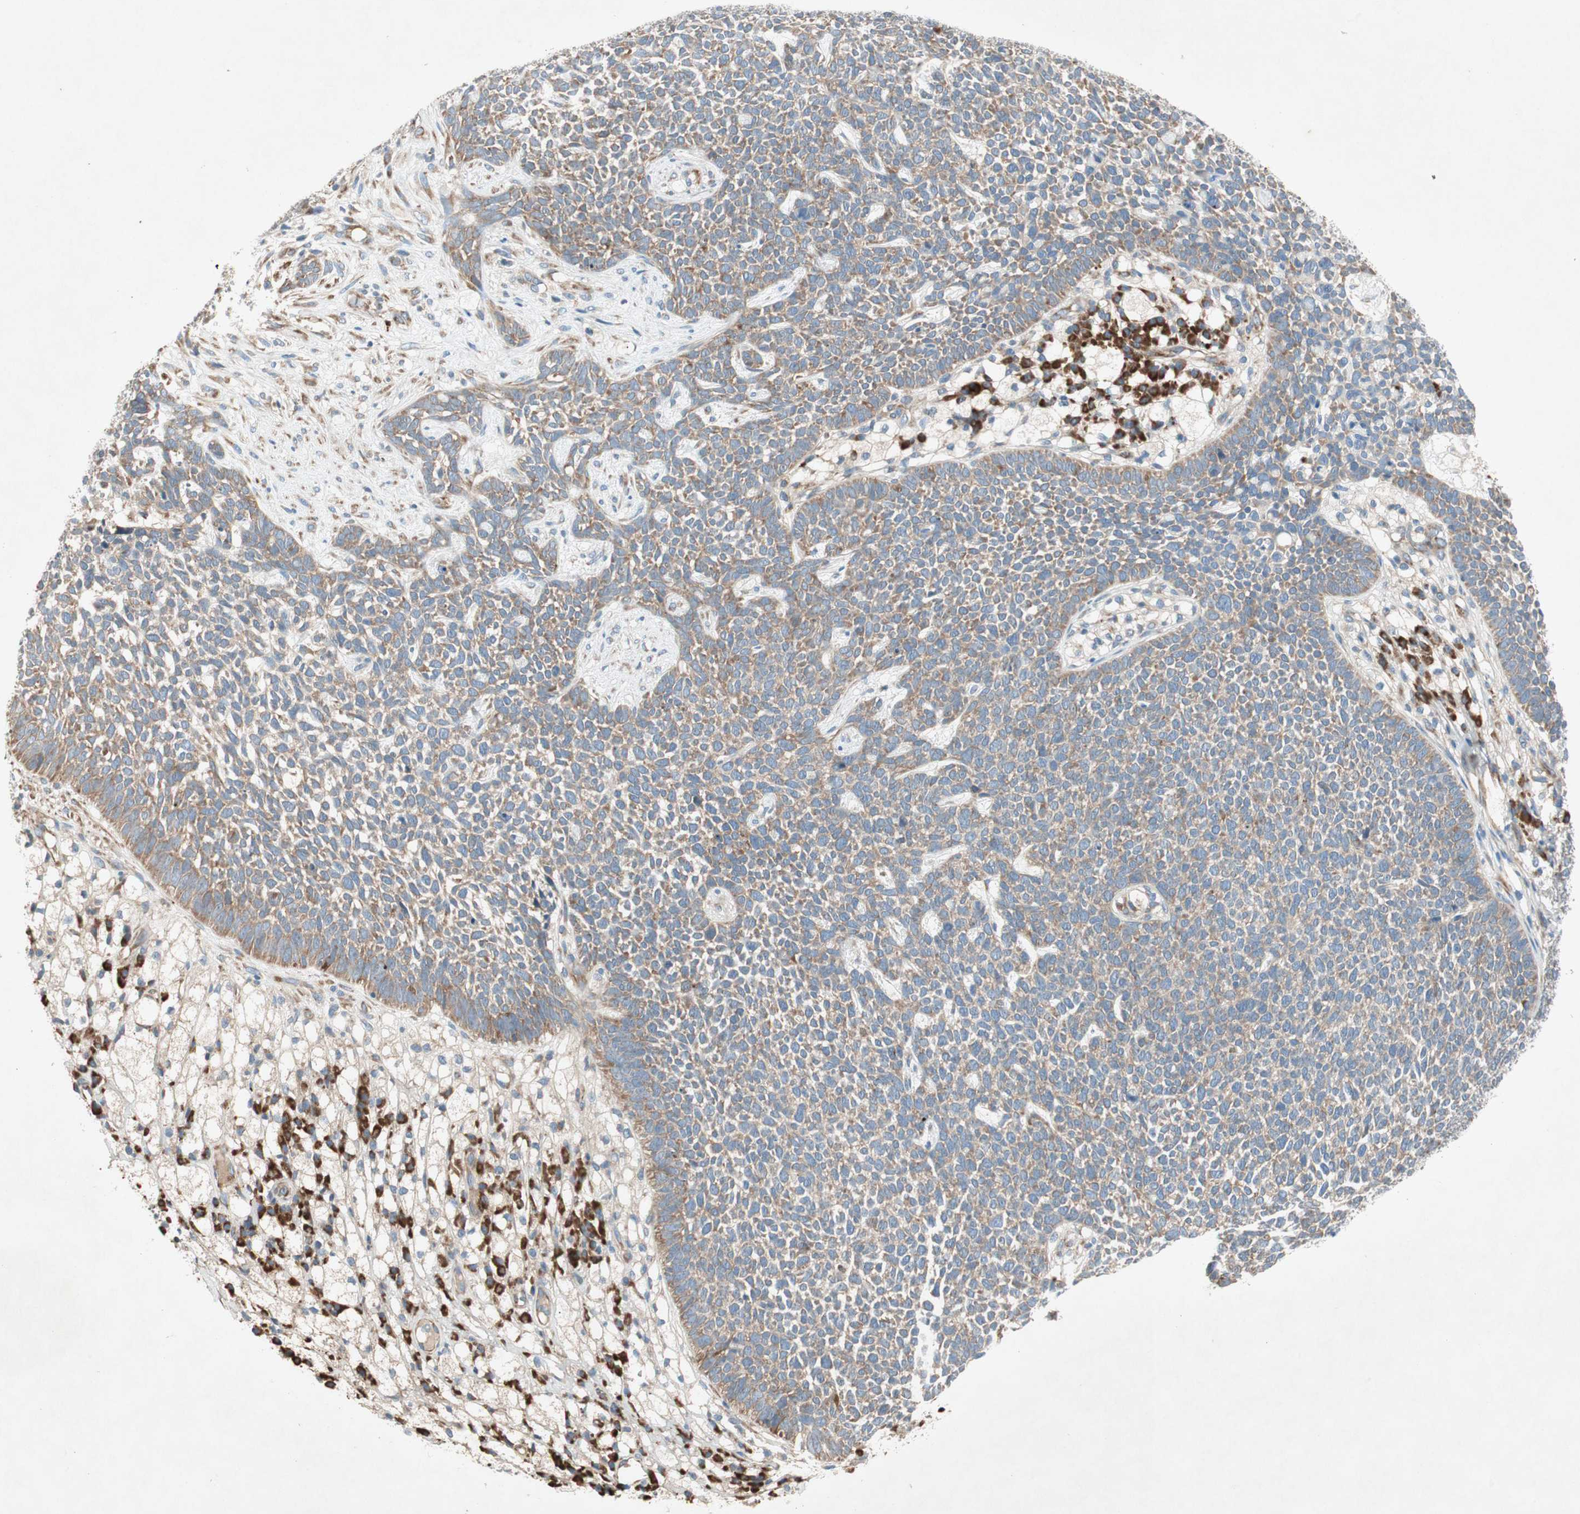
{"staining": {"intensity": "moderate", "quantity": ">75%", "location": "cytoplasmic/membranous"}, "tissue": "skin cancer", "cell_type": "Tumor cells", "image_type": "cancer", "snomed": [{"axis": "morphology", "description": "Basal cell carcinoma"}, {"axis": "topography", "description": "Skin"}], "caption": "Immunohistochemical staining of skin cancer displays medium levels of moderate cytoplasmic/membranous protein staining in approximately >75% of tumor cells.", "gene": "RPL23", "patient": {"sex": "female", "age": 84}}